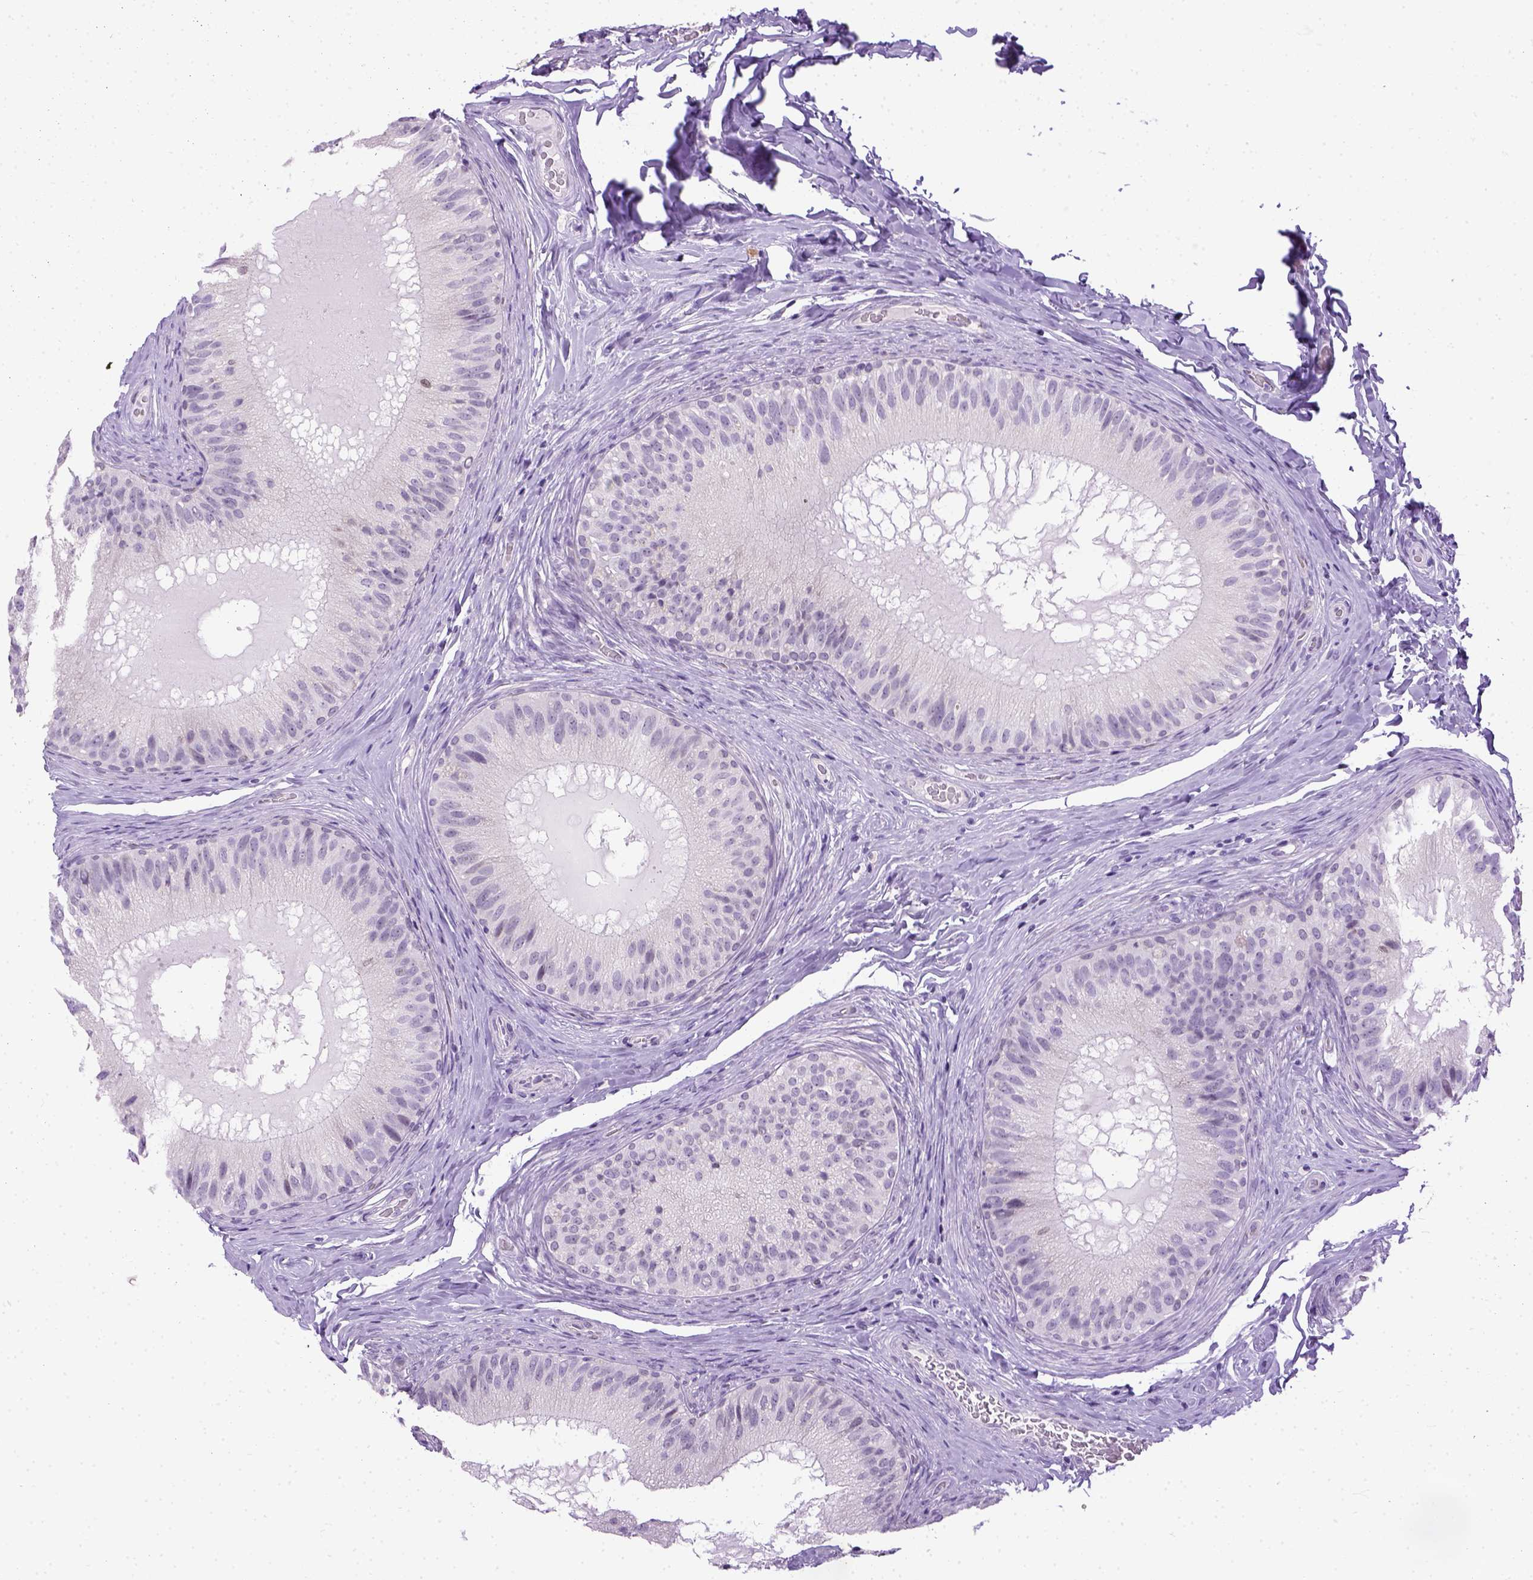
{"staining": {"intensity": "negative", "quantity": "none", "location": "none"}, "tissue": "epididymis", "cell_type": "Glandular cells", "image_type": "normal", "snomed": [{"axis": "morphology", "description": "Normal tissue, NOS"}, {"axis": "topography", "description": "Epididymis"}], "caption": "Immunohistochemical staining of benign human epididymis reveals no significant positivity in glandular cells.", "gene": "FAM184B", "patient": {"sex": "male", "age": 34}}